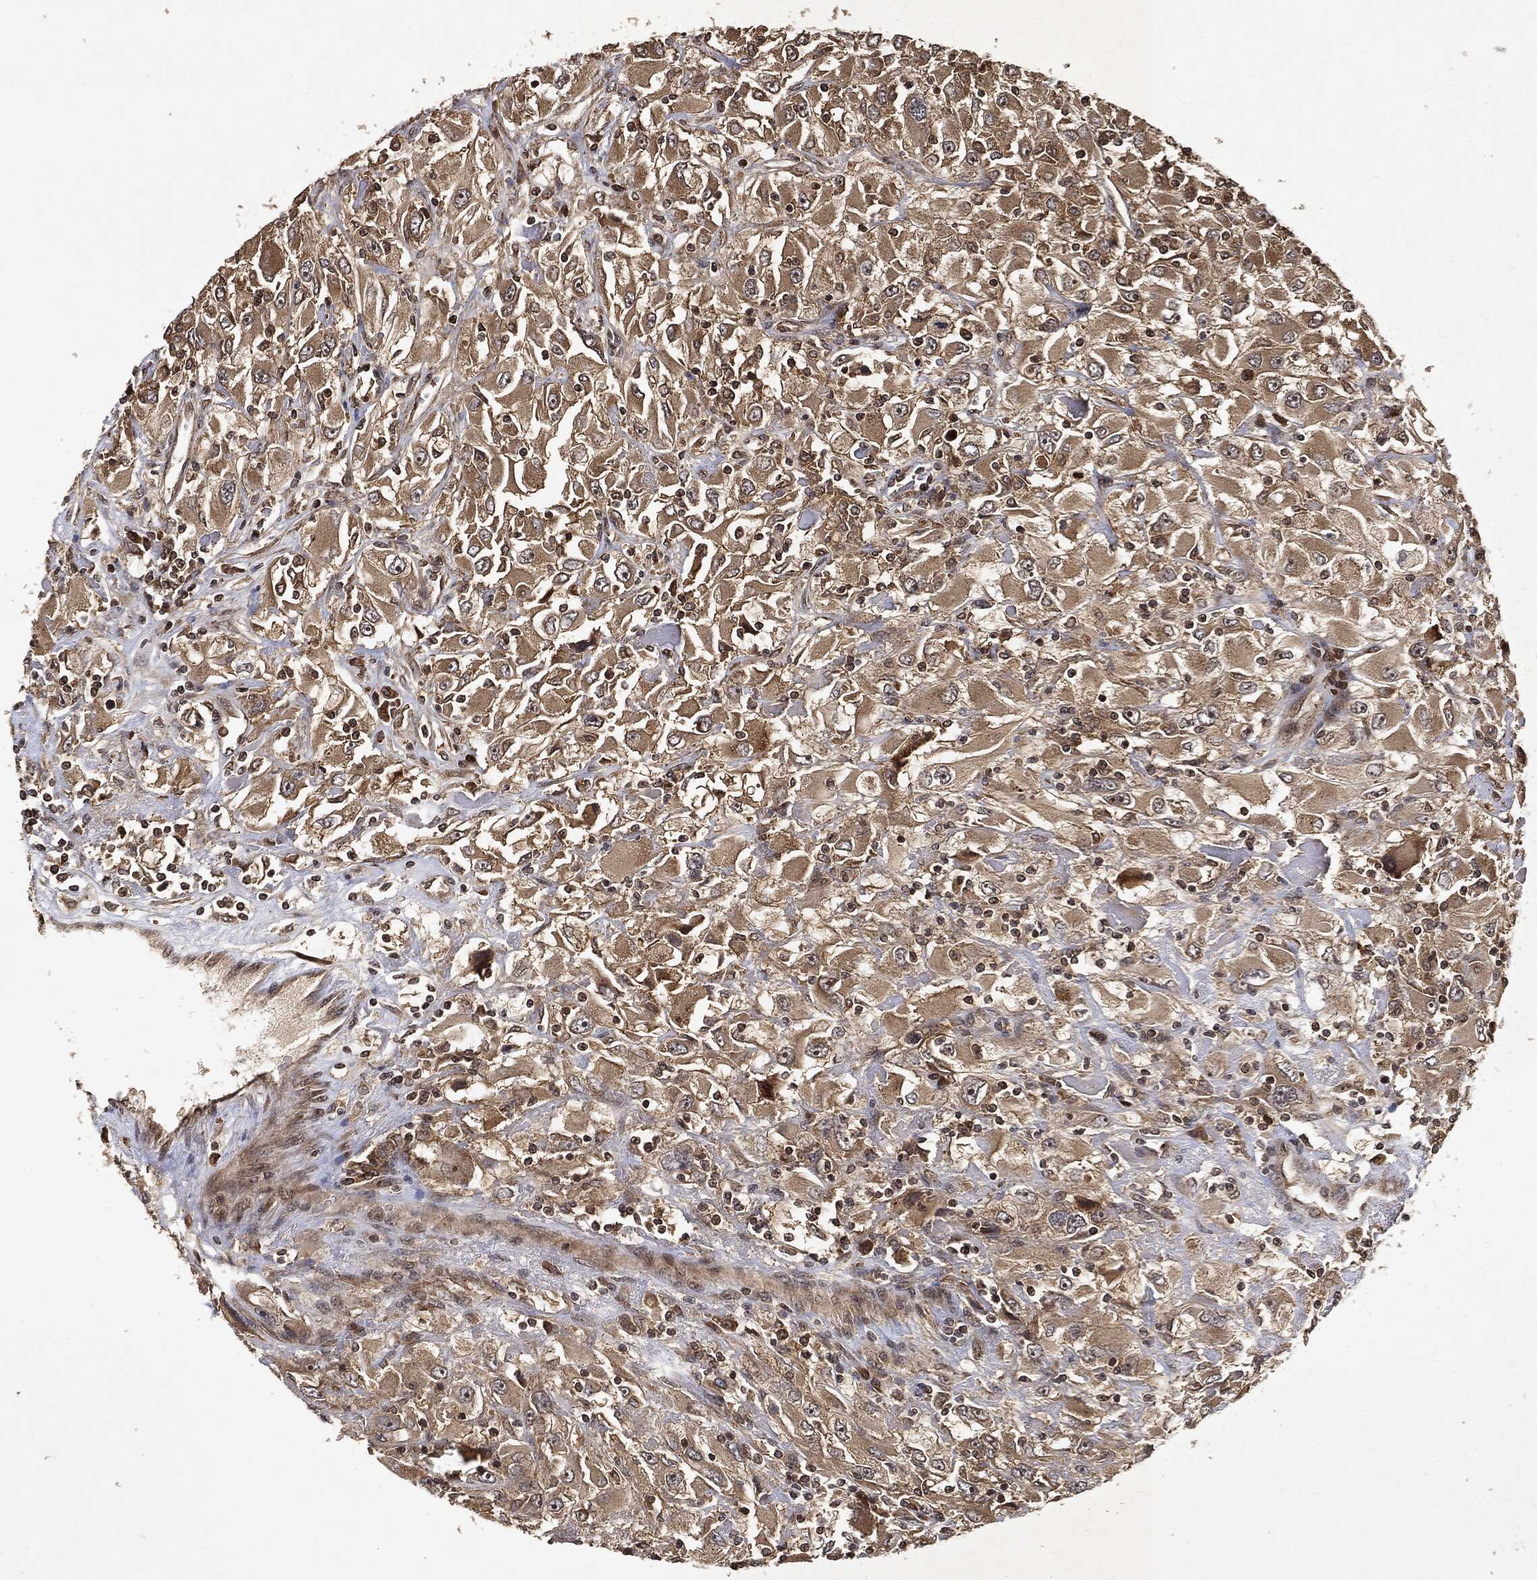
{"staining": {"intensity": "moderate", "quantity": "25%-75%", "location": "cytoplasmic/membranous"}, "tissue": "renal cancer", "cell_type": "Tumor cells", "image_type": "cancer", "snomed": [{"axis": "morphology", "description": "Adenocarcinoma, NOS"}, {"axis": "topography", "description": "Kidney"}], "caption": "The immunohistochemical stain labels moderate cytoplasmic/membranous expression in tumor cells of renal cancer (adenocarcinoma) tissue.", "gene": "ZNF226", "patient": {"sex": "female", "age": 52}}